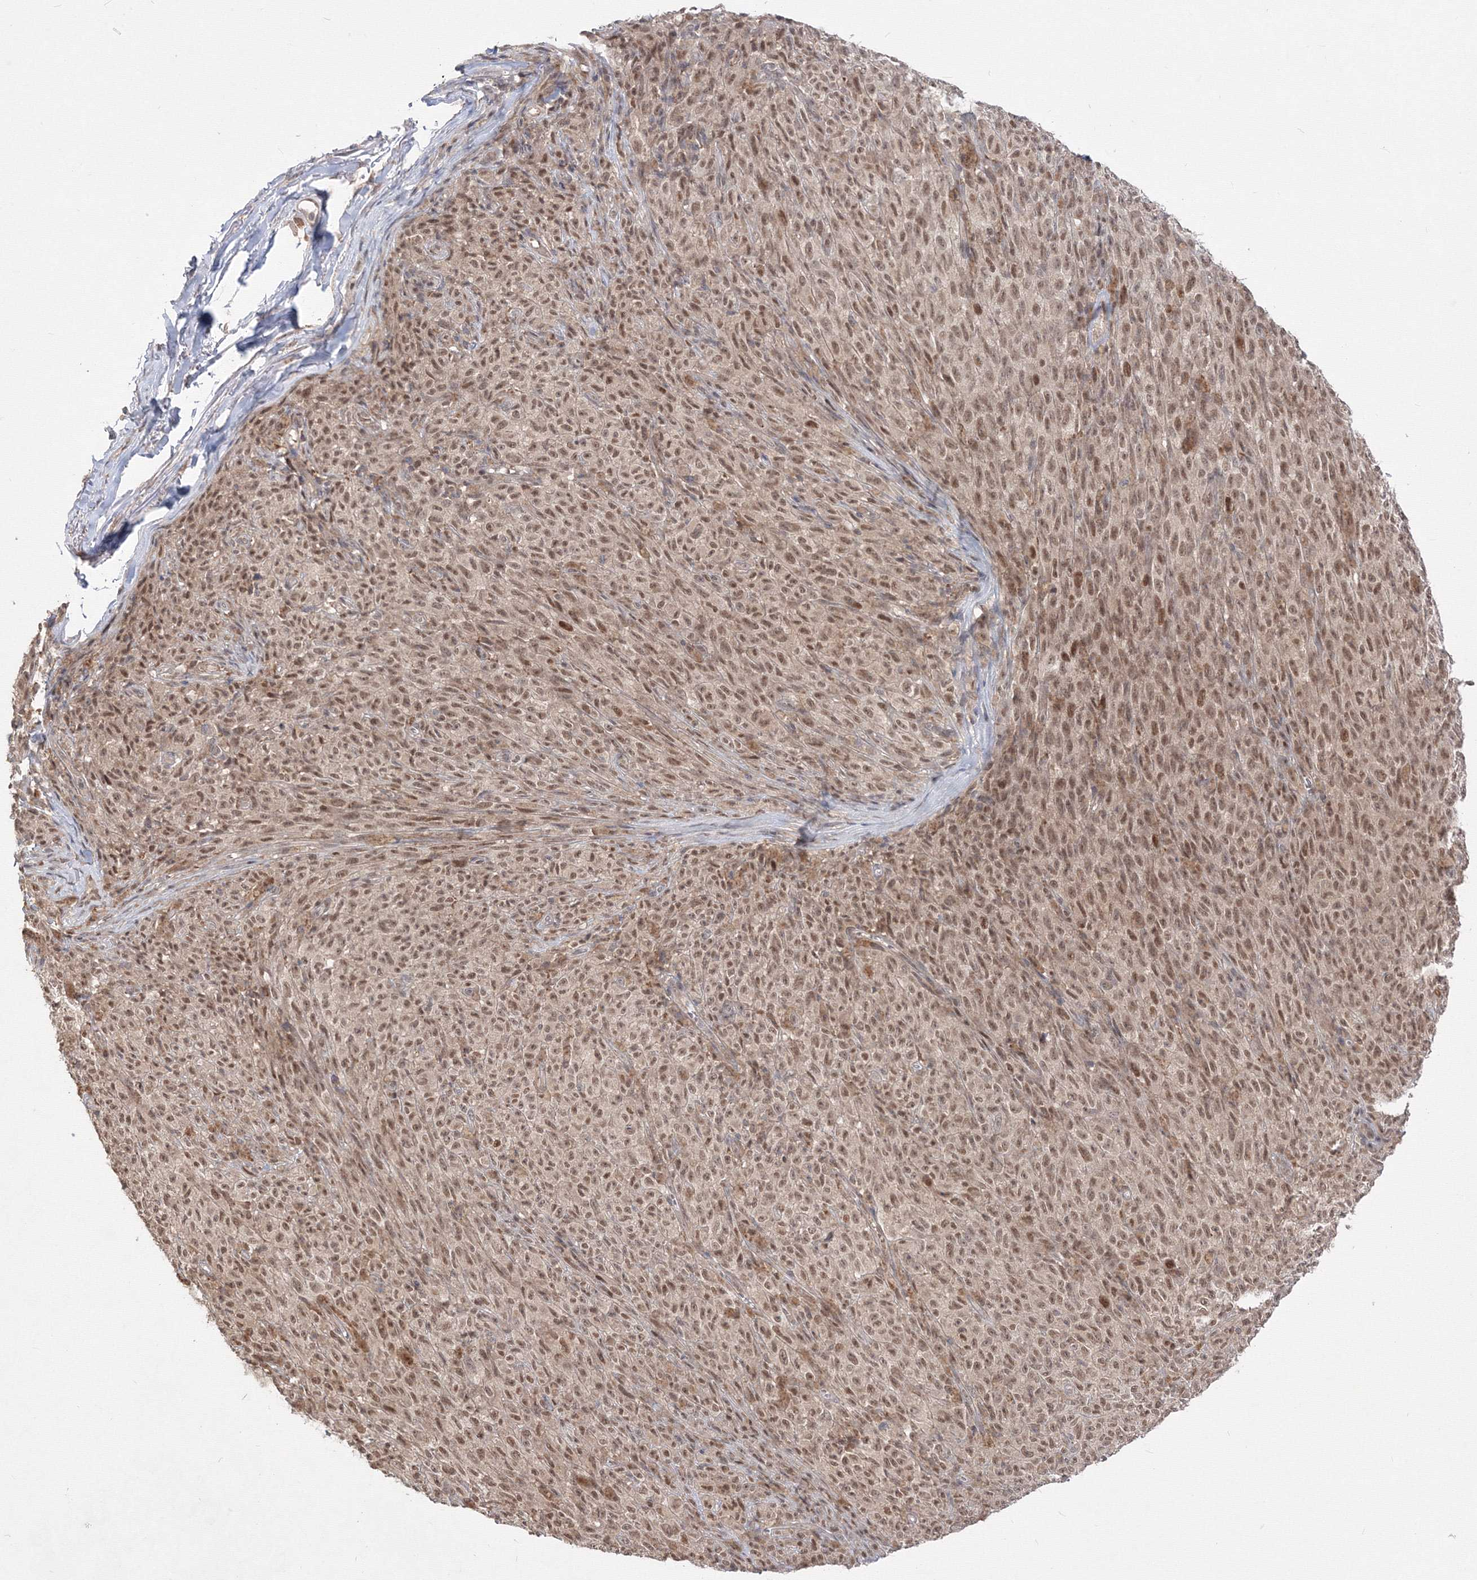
{"staining": {"intensity": "moderate", "quantity": ">75%", "location": "nuclear"}, "tissue": "melanoma", "cell_type": "Tumor cells", "image_type": "cancer", "snomed": [{"axis": "morphology", "description": "Malignant melanoma, NOS"}, {"axis": "topography", "description": "Skin"}], "caption": "A micrograph of human malignant melanoma stained for a protein shows moderate nuclear brown staining in tumor cells. The protein is shown in brown color, while the nuclei are stained blue.", "gene": "COPS4", "patient": {"sex": "female", "age": 82}}